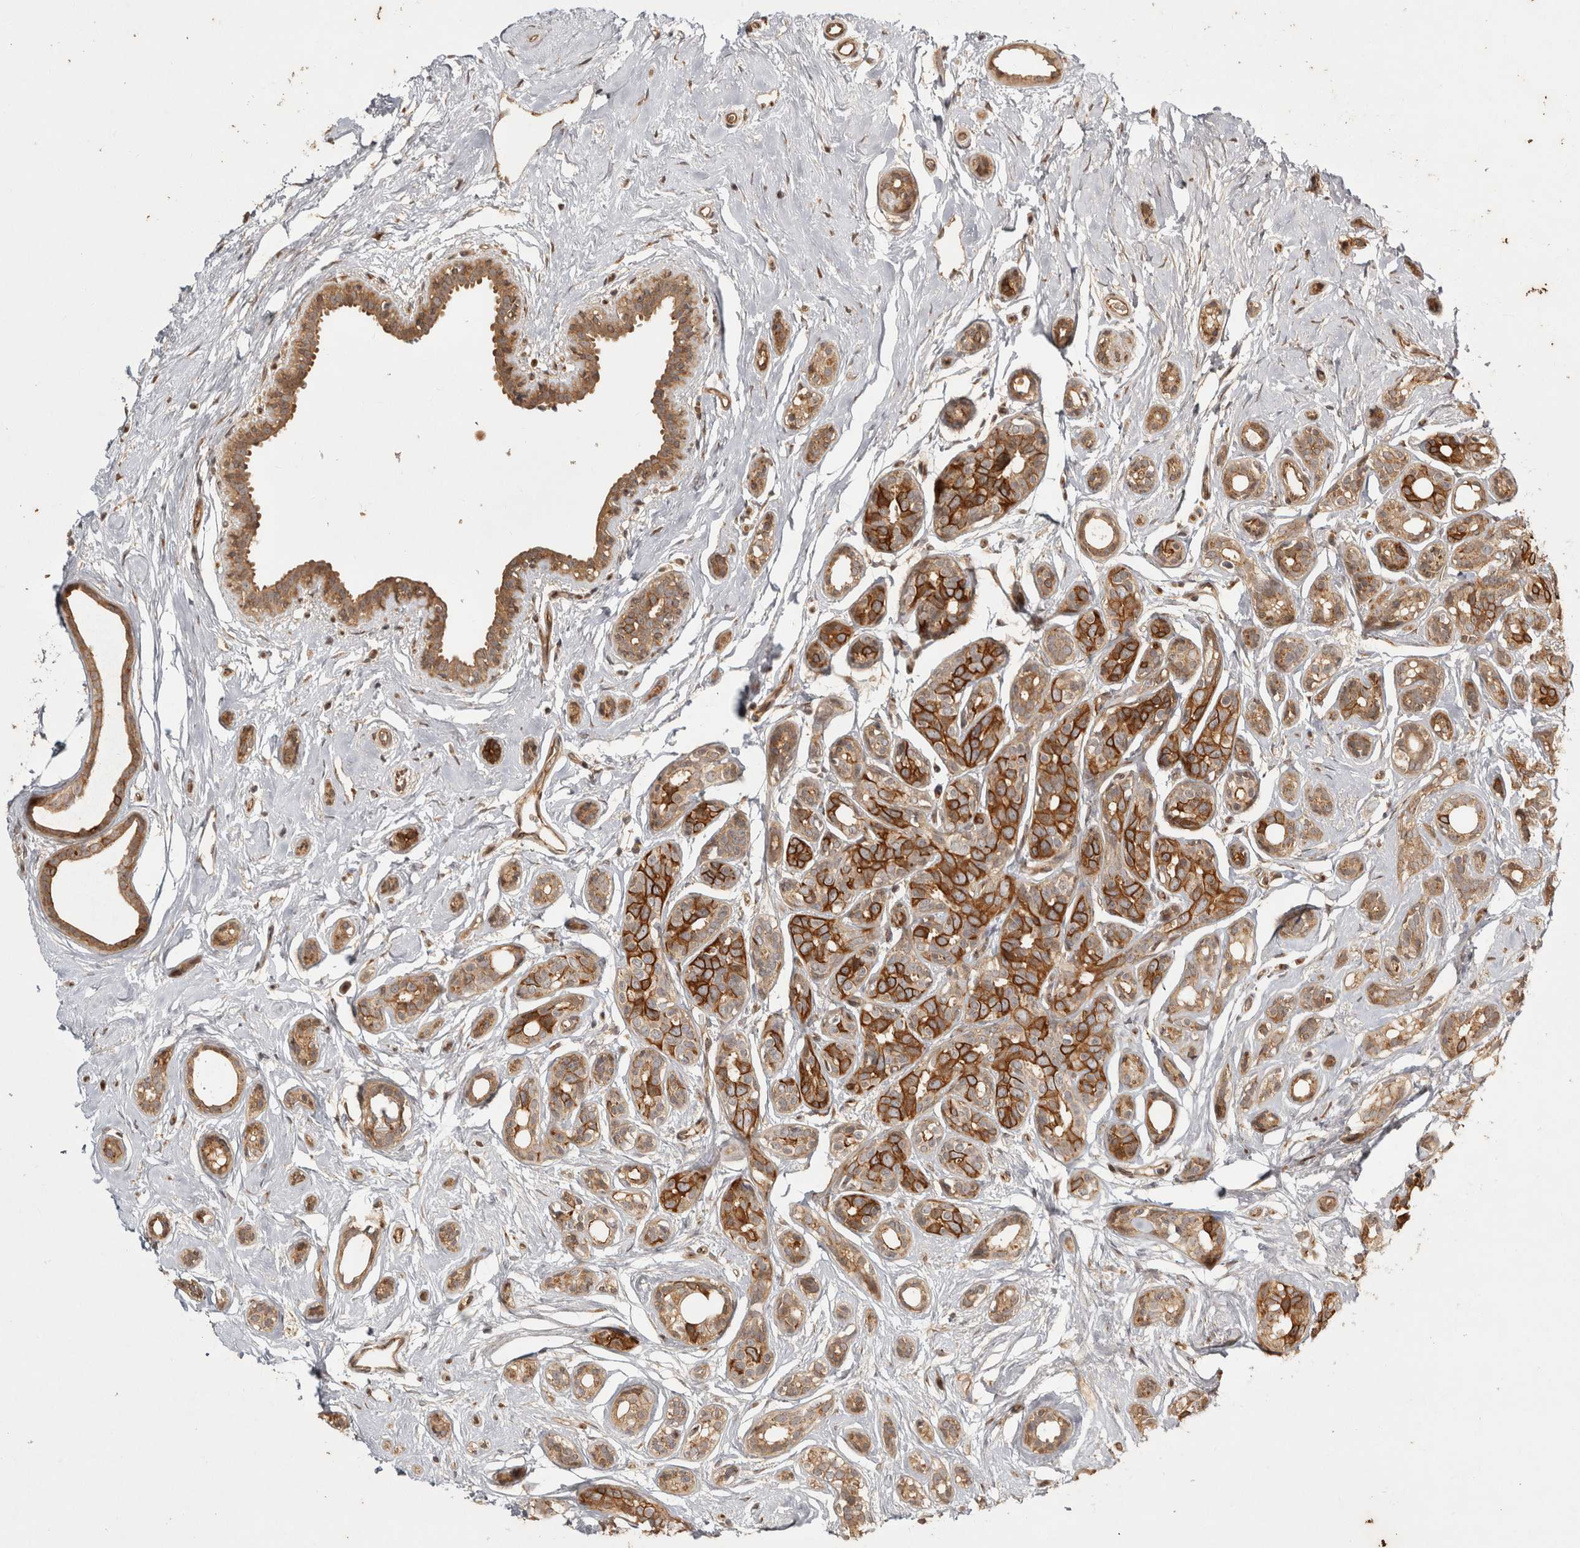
{"staining": {"intensity": "moderate", "quantity": ">75%", "location": "cytoplasmic/membranous"}, "tissue": "breast cancer", "cell_type": "Tumor cells", "image_type": "cancer", "snomed": [{"axis": "morphology", "description": "Duct carcinoma"}, {"axis": "topography", "description": "Breast"}], "caption": "There is medium levels of moderate cytoplasmic/membranous staining in tumor cells of invasive ductal carcinoma (breast), as demonstrated by immunohistochemical staining (brown color).", "gene": "CAMSAP2", "patient": {"sex": "female", "age": 55}}